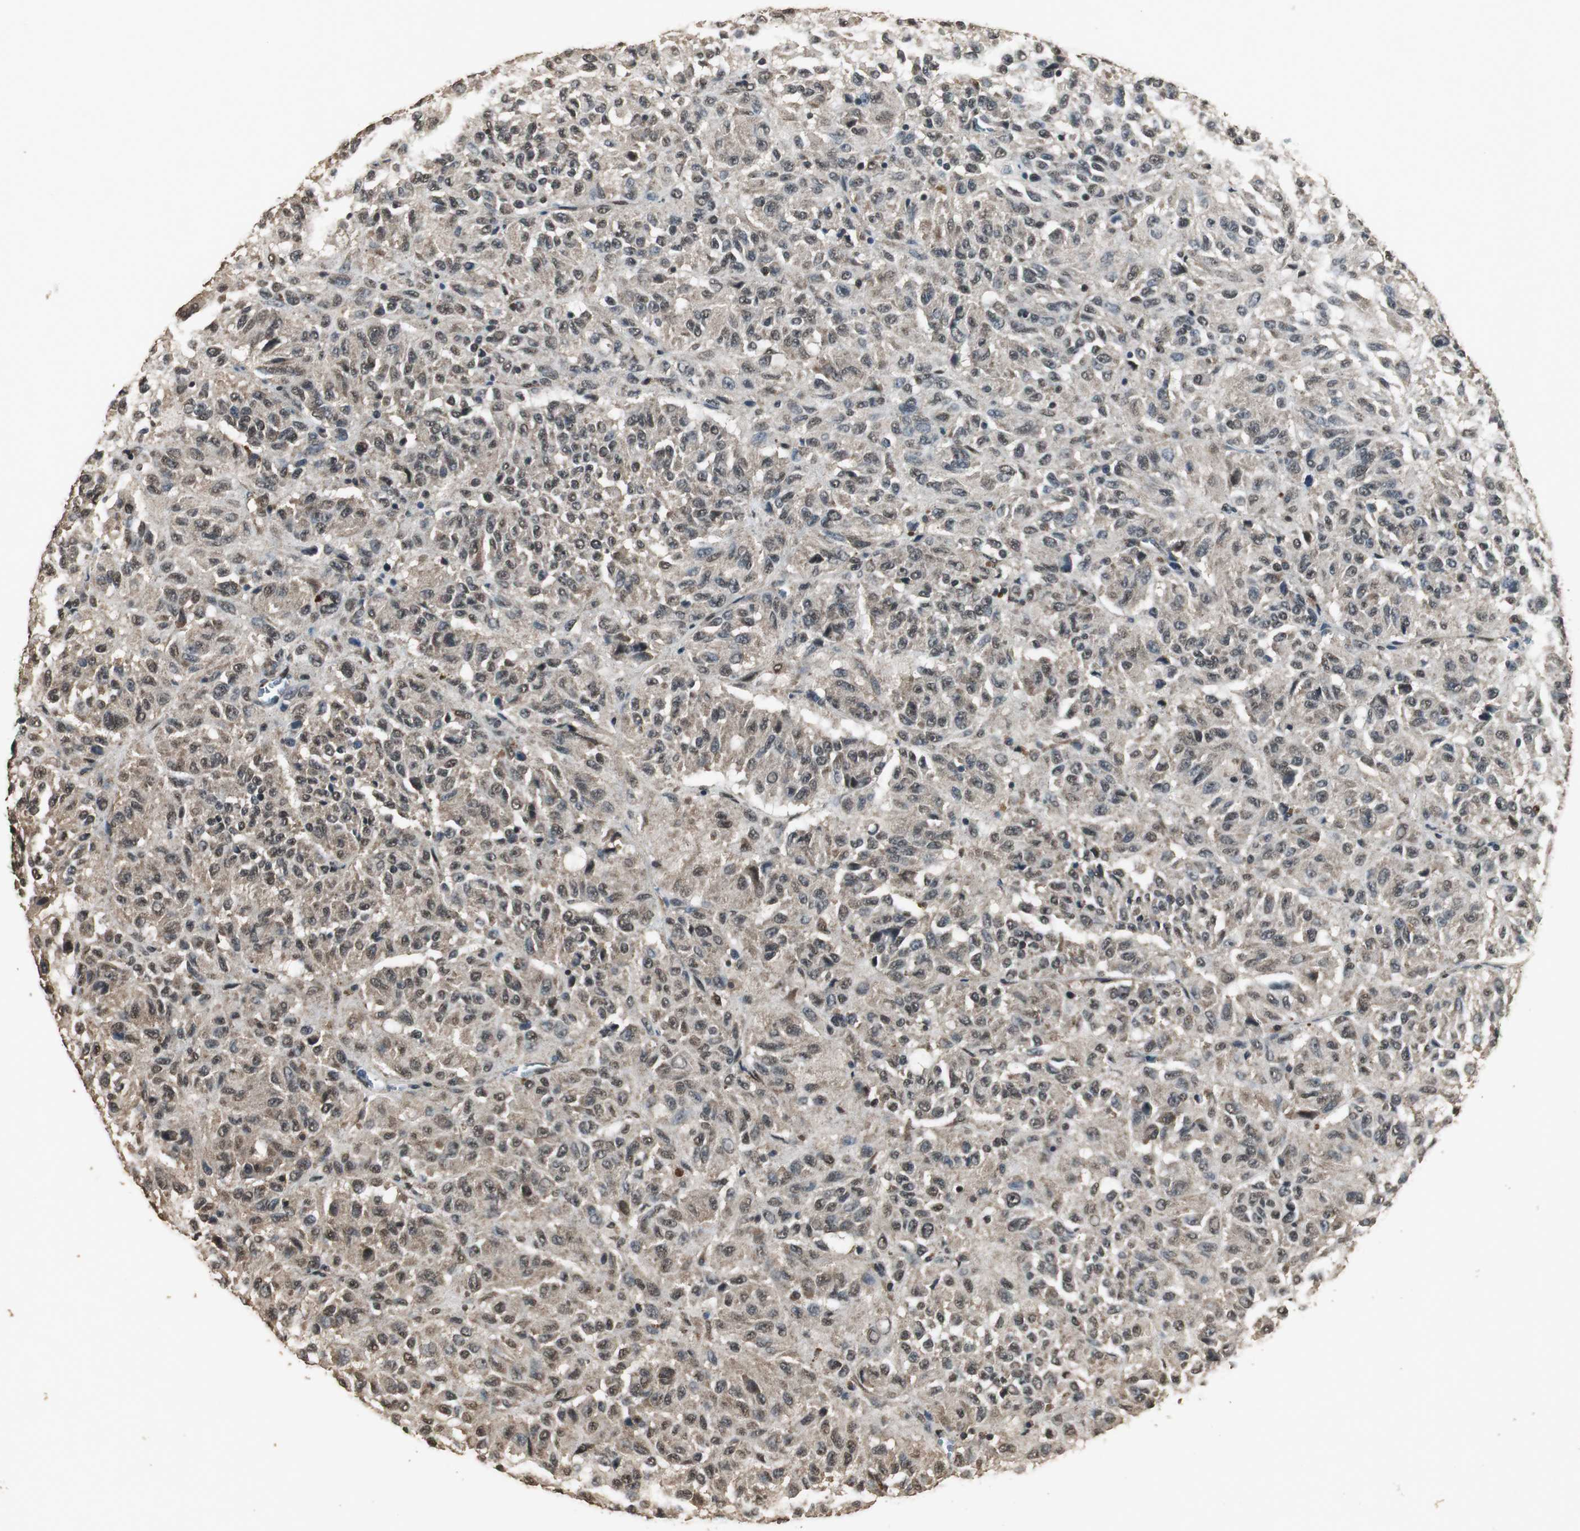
{"staining": {"intensity": "moderate", "quantity": ">75%", "location": "cytoplasmic/membranous,nuclear"}, "tissue": "melanoma", "cell_type": "Tumor cells", "image_type": "cancer", "snomed": [{"axis": "morphology", "description": "Malignant melanoma, Metastatic site"}, {"axis": "topography", "description": "Lung"}], "caption": "Immunohistochemical staining of melanoma exhibits moderate cytoplasmic/membranous and nuclear protein staining in about >75% of tumor cells. Immunohistochemistry (ihc) stains the protein of interest in brown and the nuclei are stained blue.", "gene": "PPP1R13B", "patient": {"sex": "male", "age": 64}}